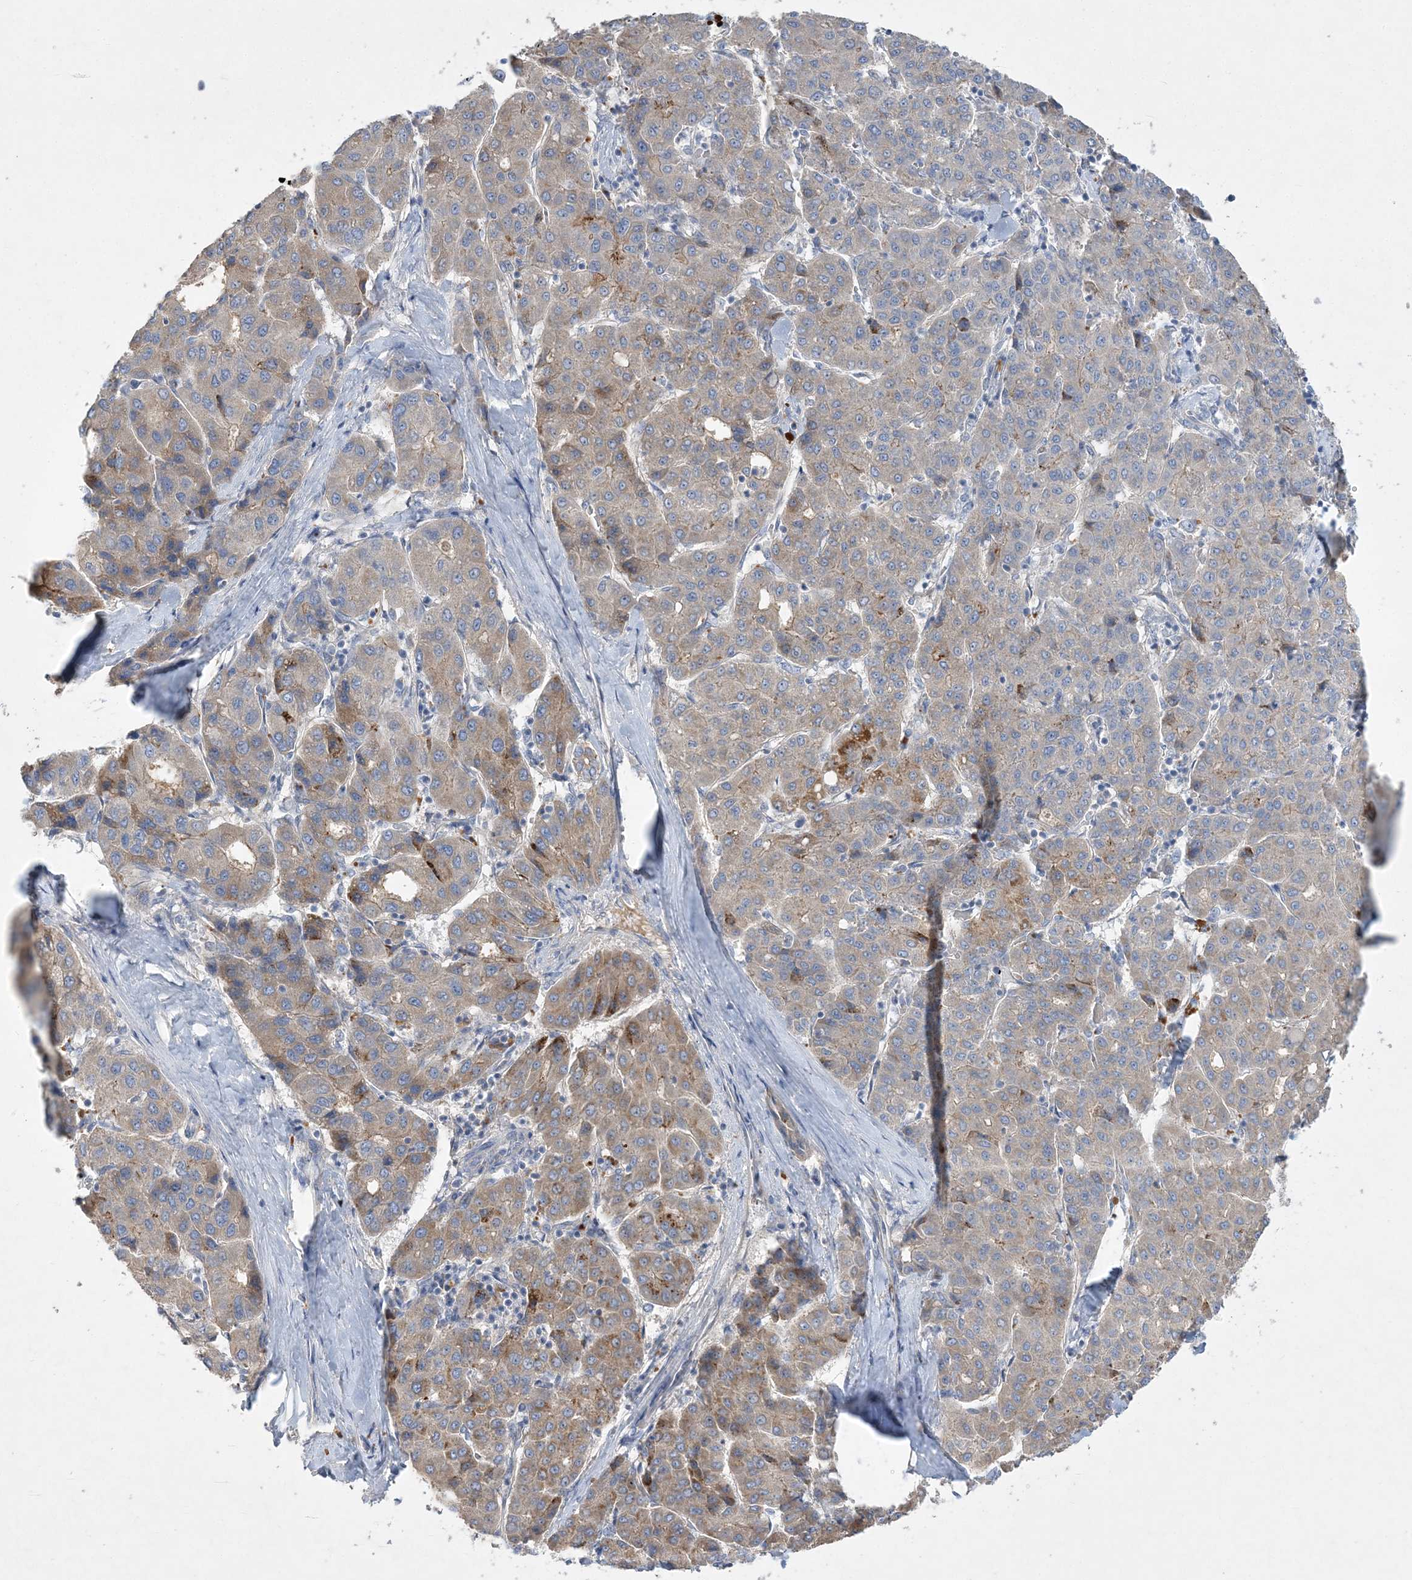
{"staining": {"intensity": "moderate", "quantity": "<25%", "location": "cytoplasmic/membranous"}, "tissue": "liver cancer", "cell_type": "Tumor cells", "image_type": "cancer", "snomed": [{"axis": "morphology", "description": "Carcinoma, Hepatocellular, NOS"}, {"axis": "topography", "description": "Liver"}], "caption": "A low amount of moderate cytoplasmic/membranous positivity is present in about <25% of tumor cells in liver cancer tissue.", "gene": "ADCK2", "patient": {"sex": "male", "age": 65}}